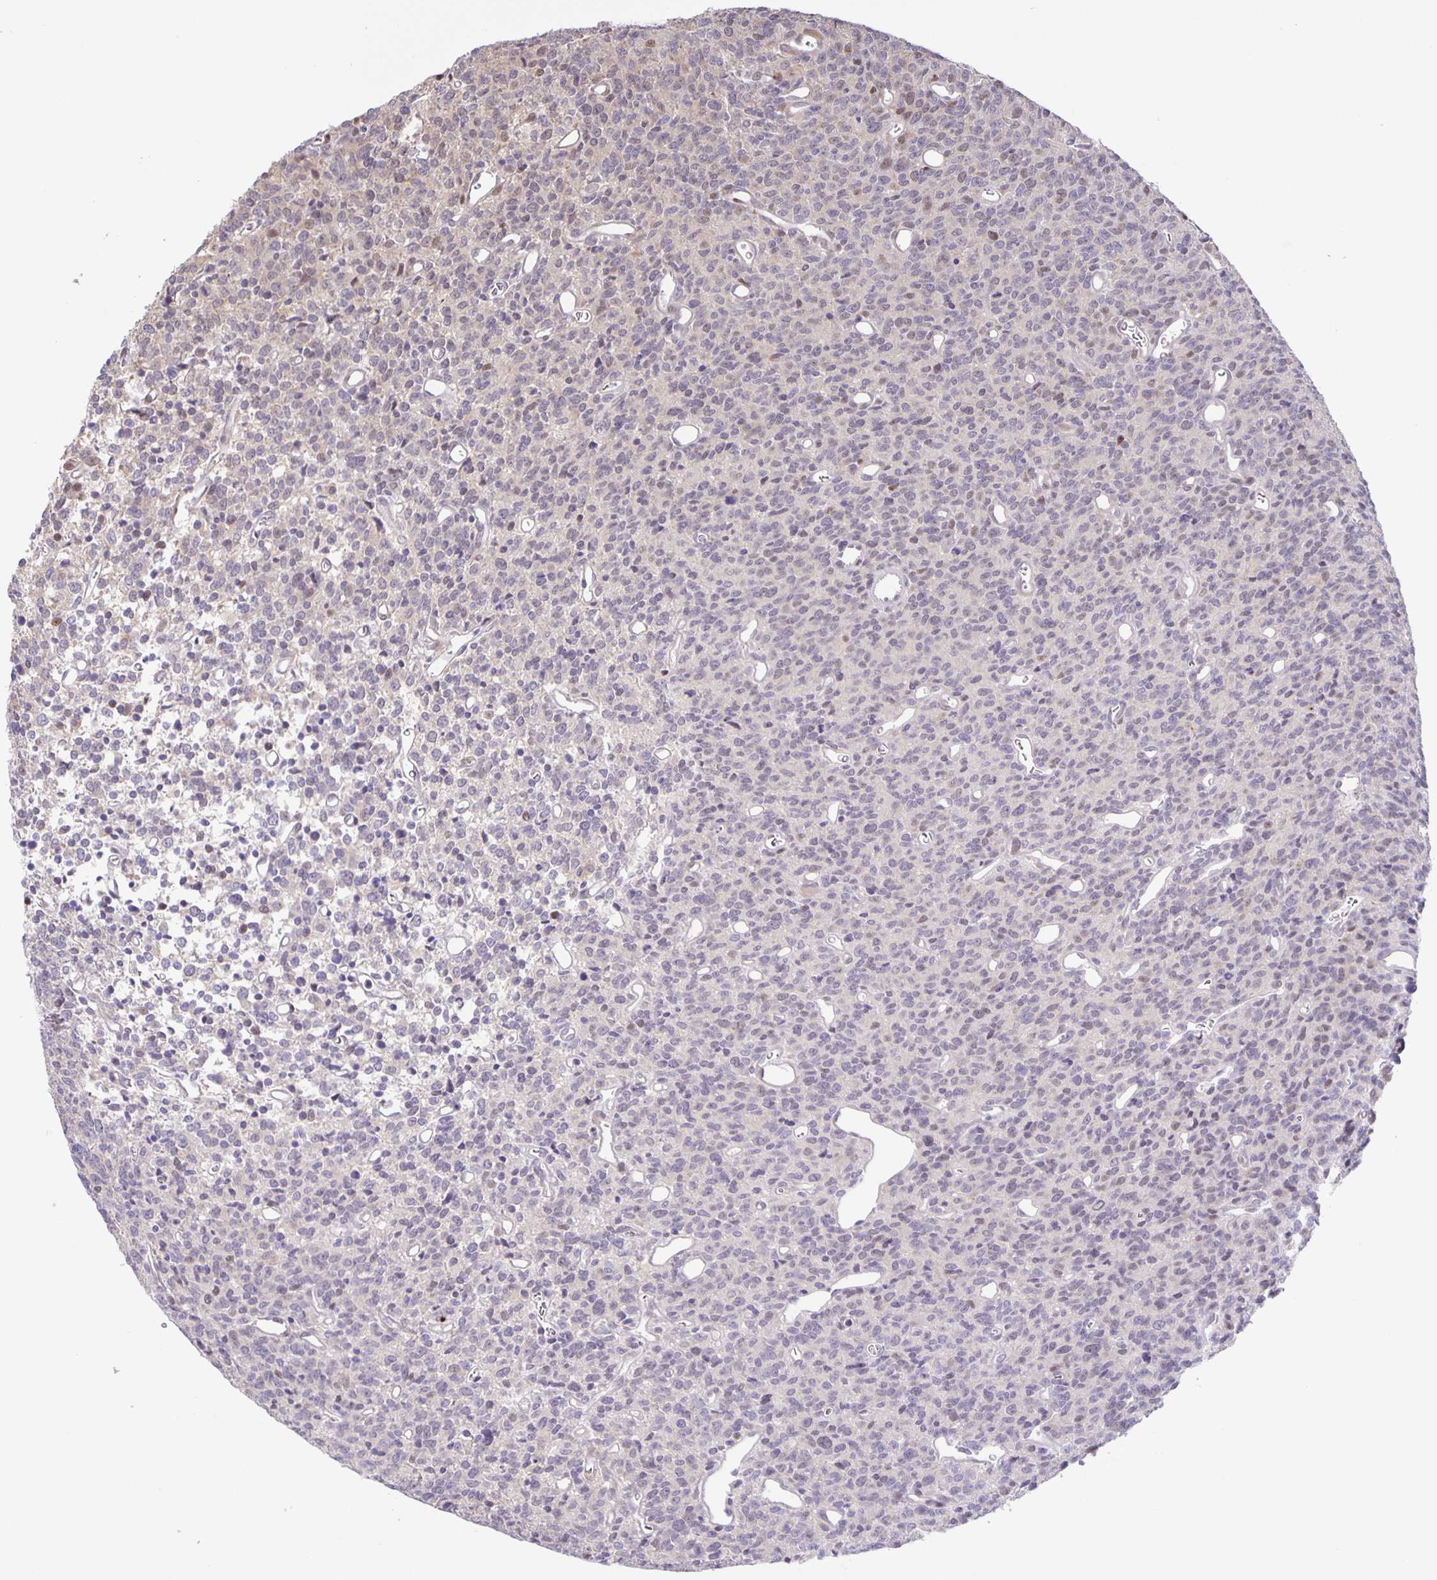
{"staining": {"intensity": "negative", "quantity": "none", "location": "none"}, "tissue": "glioma", "cell_type": "Tumor cells", "image_type": "cancer", "snomed": [{"axis": "morphology", "description": "Glioma, malignant, High grade"}, {"axis": "topography", "description": "Brain"}], "caption": "This is a image of immunohistochemistry staining of glioma, which shows no expression in tumor cells.", "gene": "MAPK12", "patient": {"sex": "male", "age": 76}}